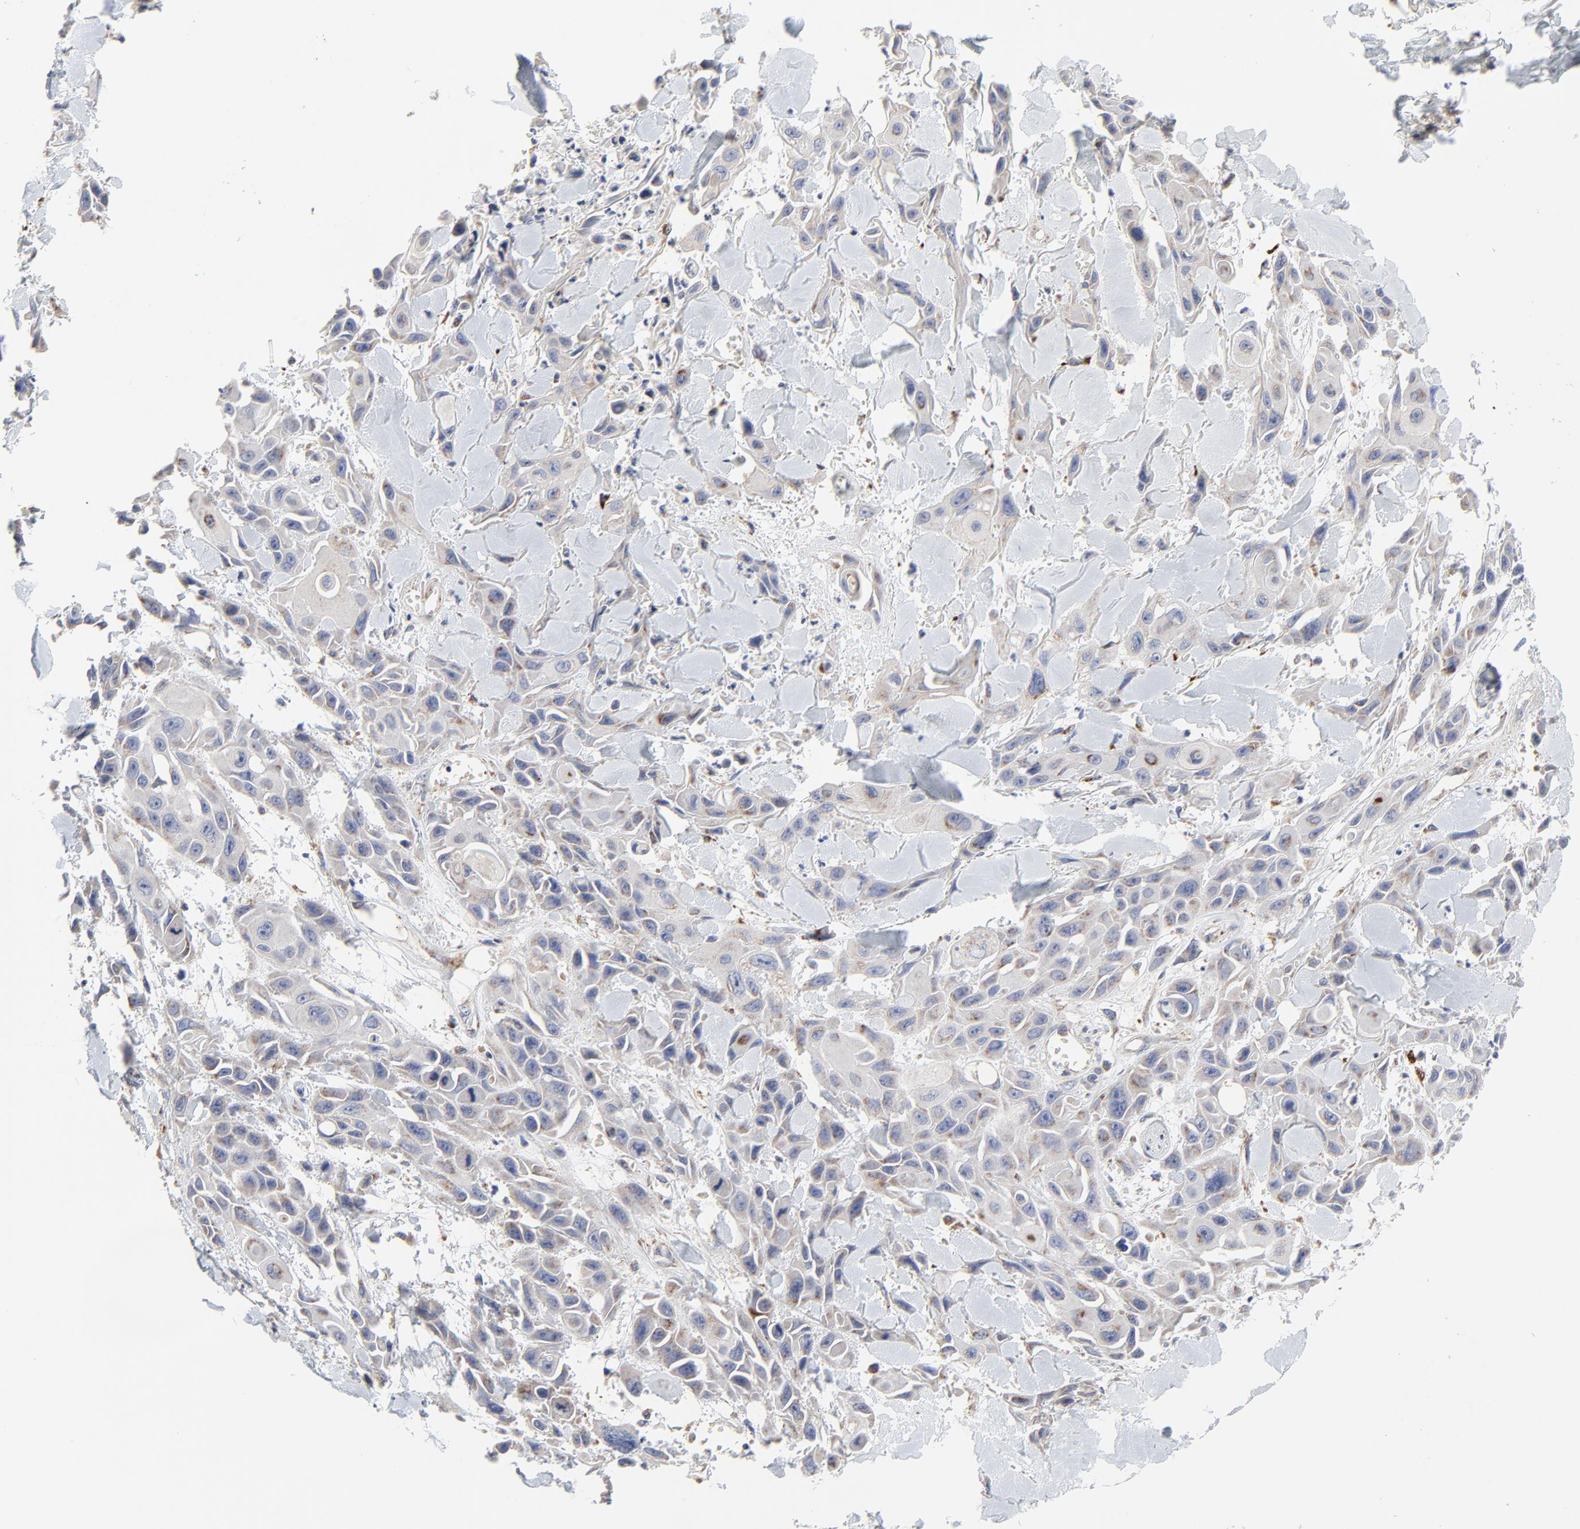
{"staining": {"intensity": "weak", "quantity": ">75%", "location": "cytoplasmic/membranous"}, "tissue": "skin cancer", "cell_type": "Tumor cells", "image_type": "cancer", "snomed": [{"axis": "morphology", "description": "Squamous cell carcinoma, NOS"}, {"axis": "topography", "description": "Skin"}, {"axis": "topography", "description": "Anal"}], "caption": "DAB immunohistochemical staining of skin cancer (squamous cell carcinoma) shows weak cytoplasmic/membranous protein staining in approximately >75% of tumor cells.", "gene": "DHRSX", "patient": {"sex": "female", "age": 55}}